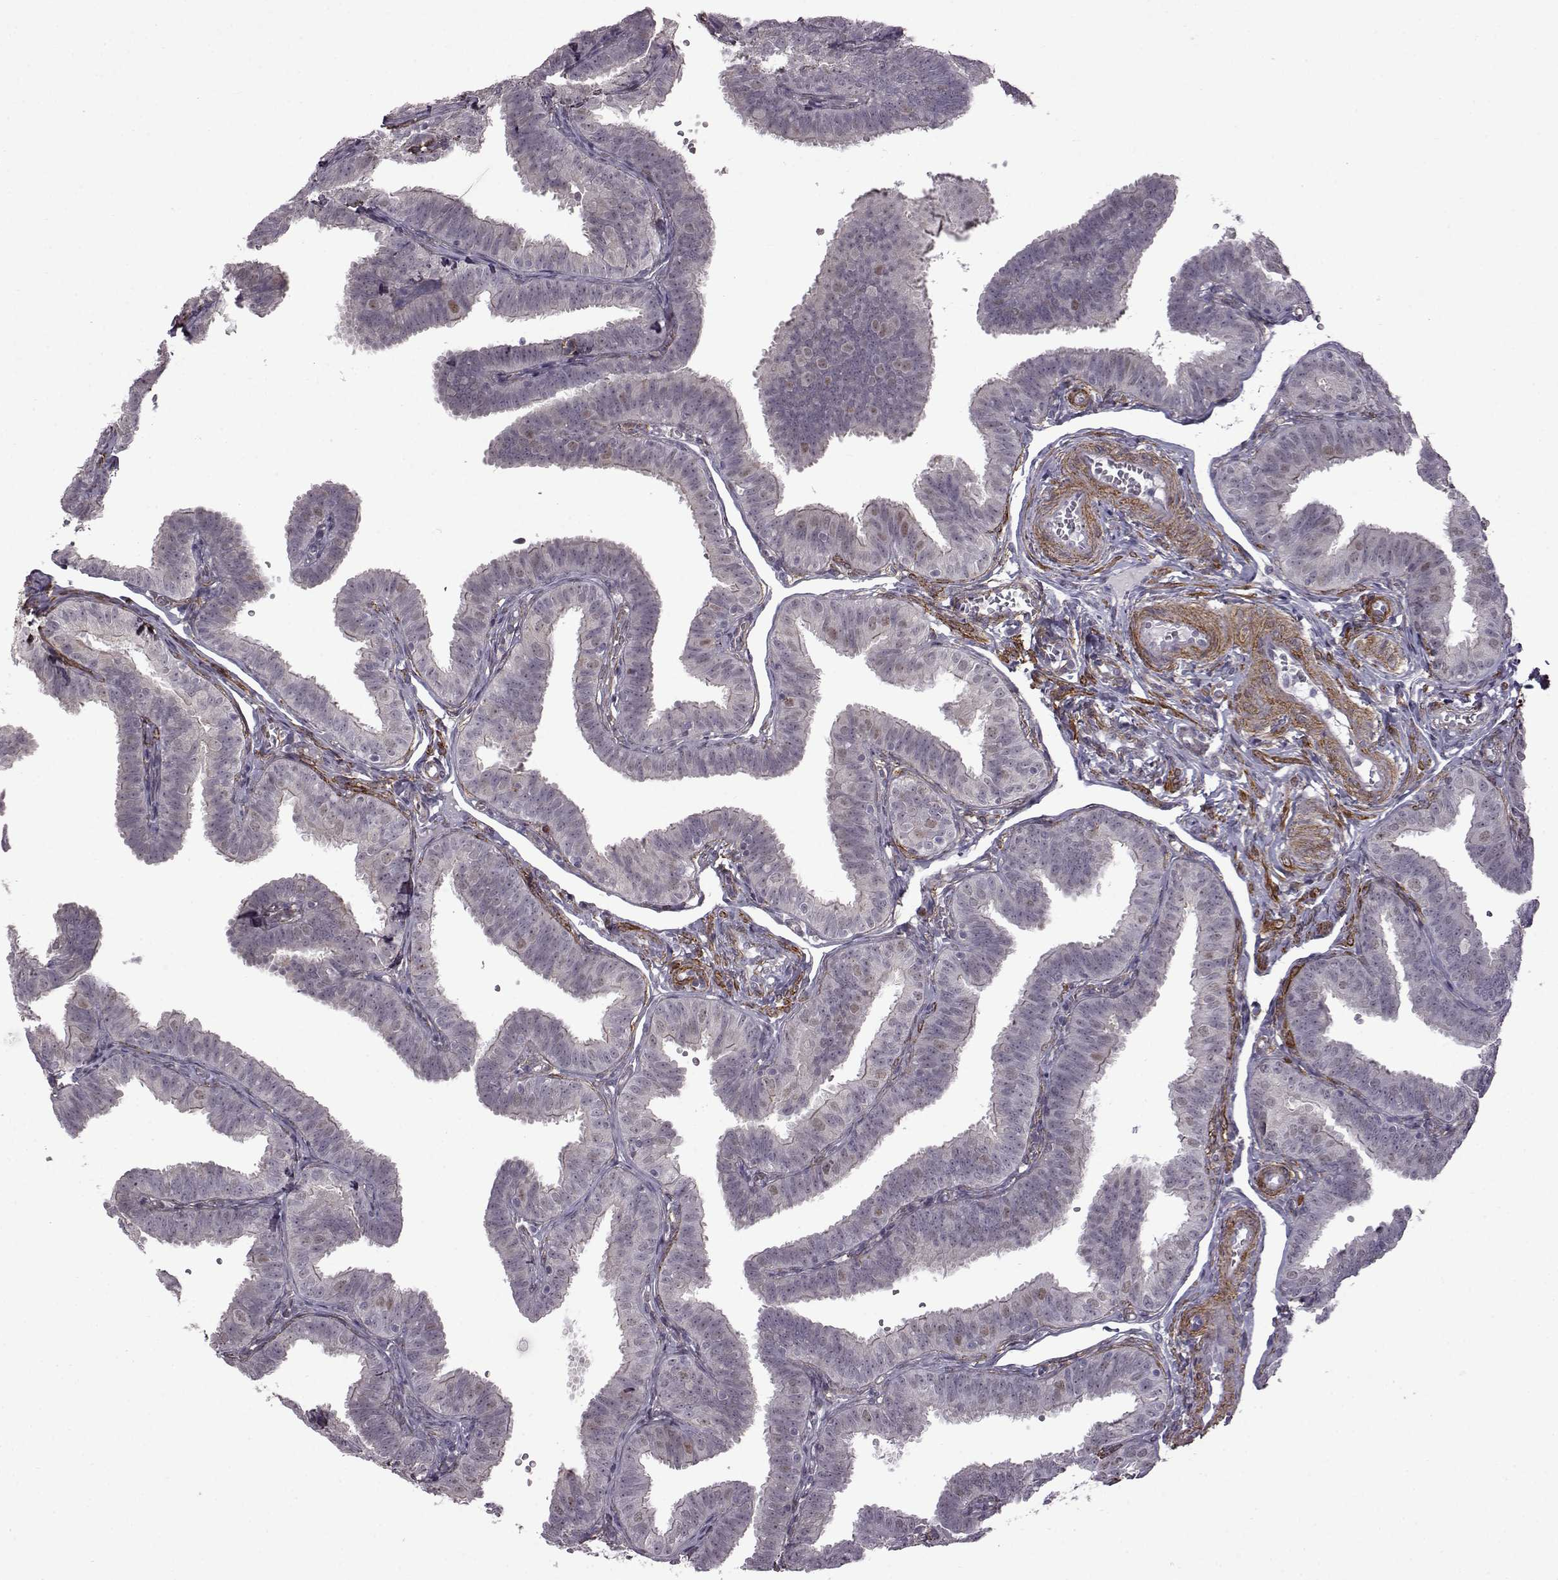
{"staining": {"intensity": "negative", "quantity": "none", "location": "none"}, "tissue": "fallopian tube", "cell_type": "Glandular cells", "image_type": "normal", "snomed": [{"axis": "morphology", "description": "Normal tissue, NOS"}, {"axis": "topography", "description": "Fallopian tube"}], "caption": "Micrograph shows no significant protein expression in glandular cells of benign fallopian tube. Nuclei are stained in blue.", "gene": "SYNPO2", "patient": {"sex": "female", "age": 25}}